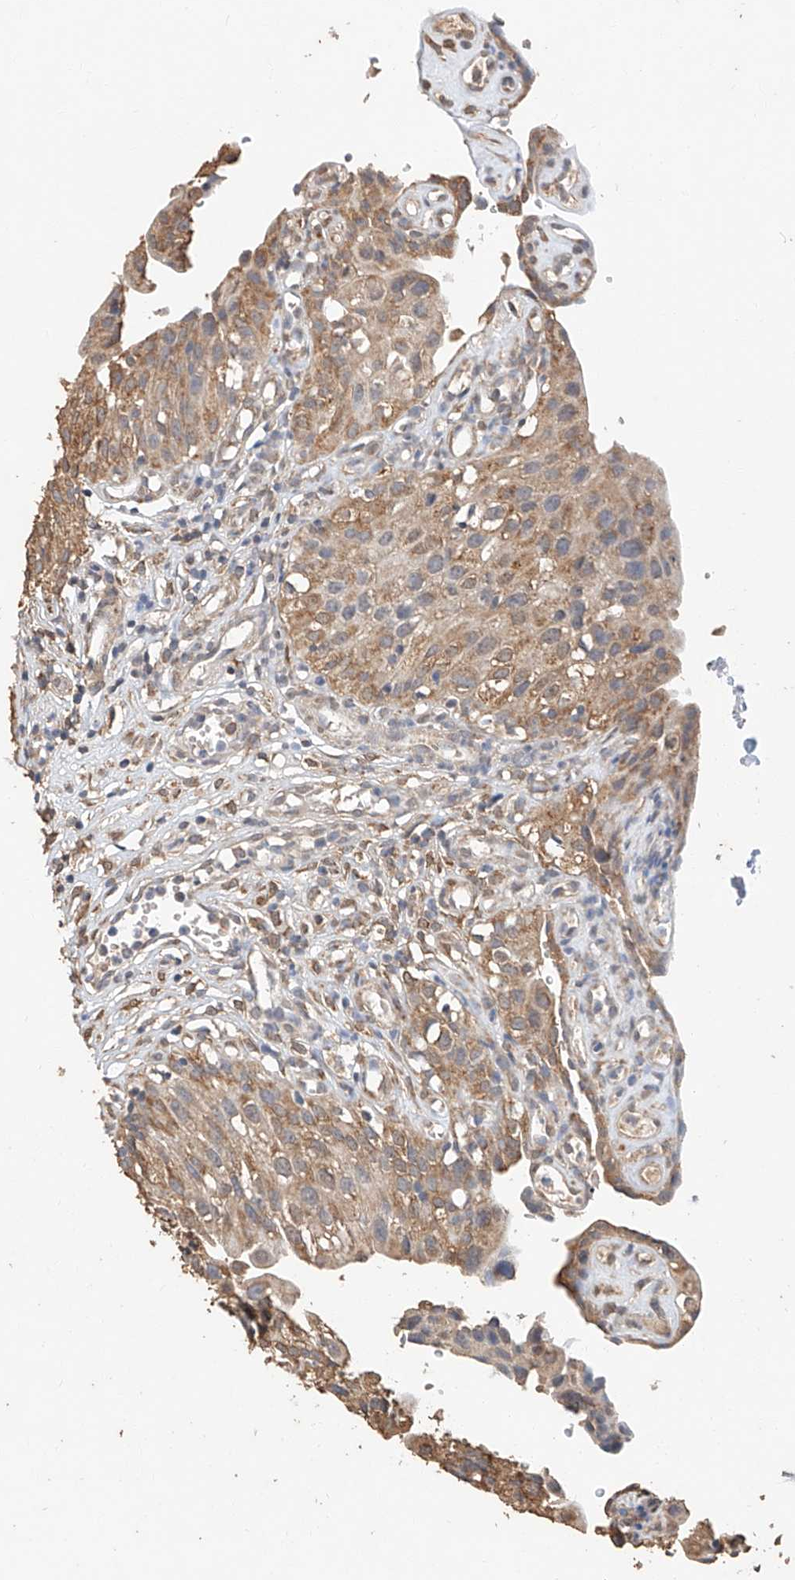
{"staining": {"intensity": "moderate", "quantity": ">75%", "location": "cytoplasmic/membranous"}, "tissue": "urinary bladder", "cell_type": "Urothelial cells", "image_type": "normal", "snomed": [{"axis": "morphology", "description": "Normal tissue, NOS"}, {"axis": "topography", "description": "Urinary bladder"}], "caption": "DAB (3,3'-diaminobenzidine) immunohistochemical staining of normal human urinary bladder displays moderate cytoplasmic/membranous protein positivity in approximately >75% of urothelial cells. The protein is shown in brown color, while the nuclei are stained blue.", "gene": "CERS4", "patient": {"sex": "male", "age": 51}}